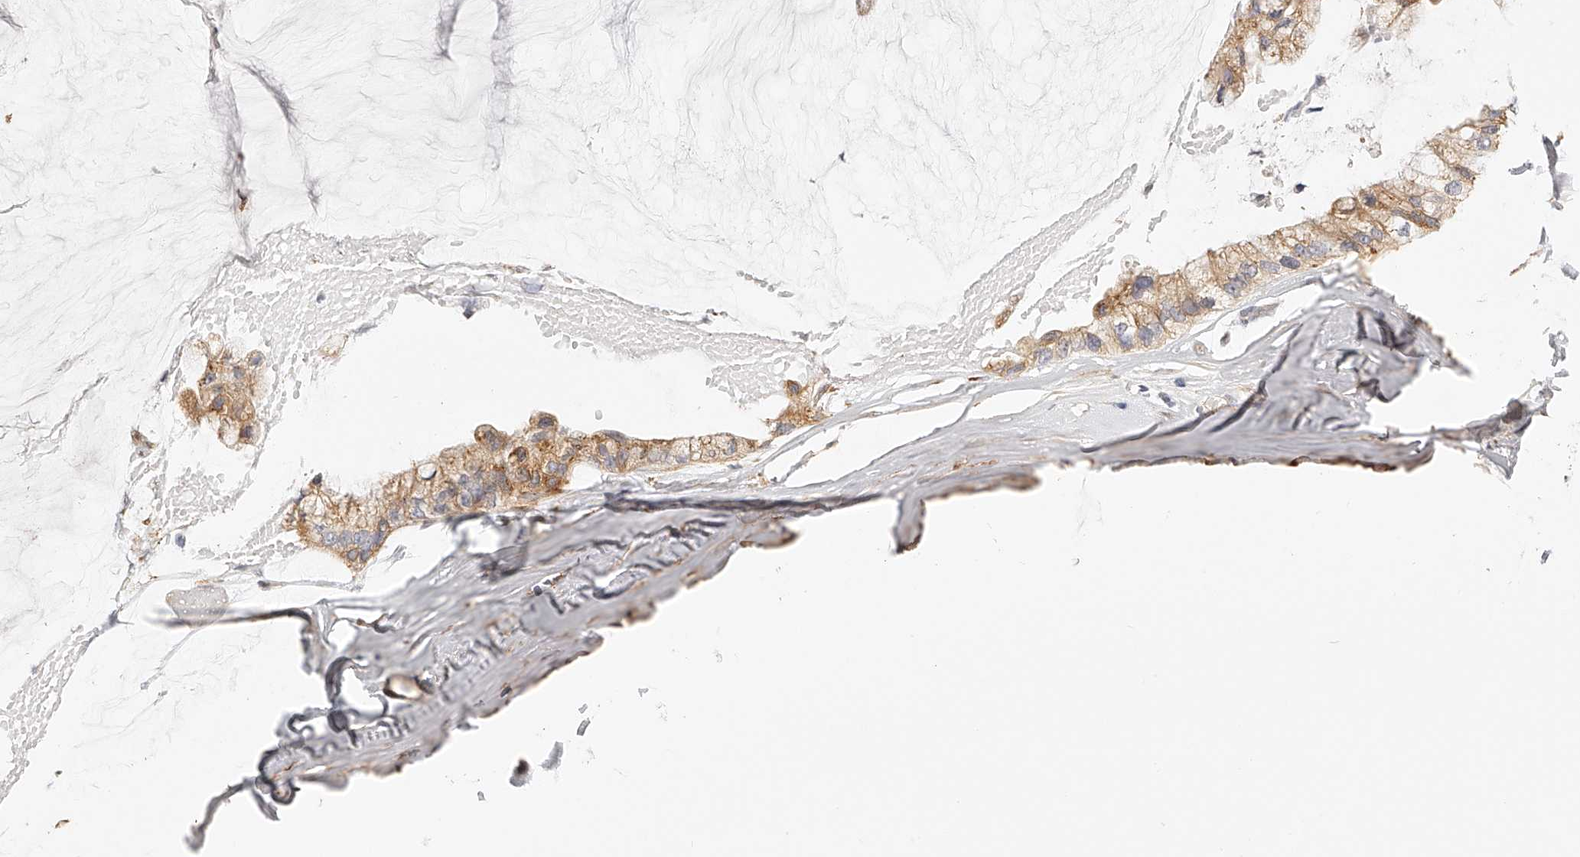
{"staining": {"intensity": "moderate", "quantity": ">75%", "location": "cytoplasmic/membranous"}, "tissue": "ovarian cancer", "cell_type": "Tumor cells", "image_type": "cancer", "snomed": [{"axis": "morphology", "description": "Cystadenocarcinoma, mucinous, NOS"}, {"axis": "topography", "description": "Ovary"}], "caption": "This histopathology image exhibits mucinous cystadenocarcinoma (ovarian) stained with IHC to label a protein in brown. The cytoplasmic/membranous of tumor cells show moderate positivity for the protein. Nuclei are counter-stained blue.", "gene": "SYNC", "patient": {"sex": "female", "age": 39}}